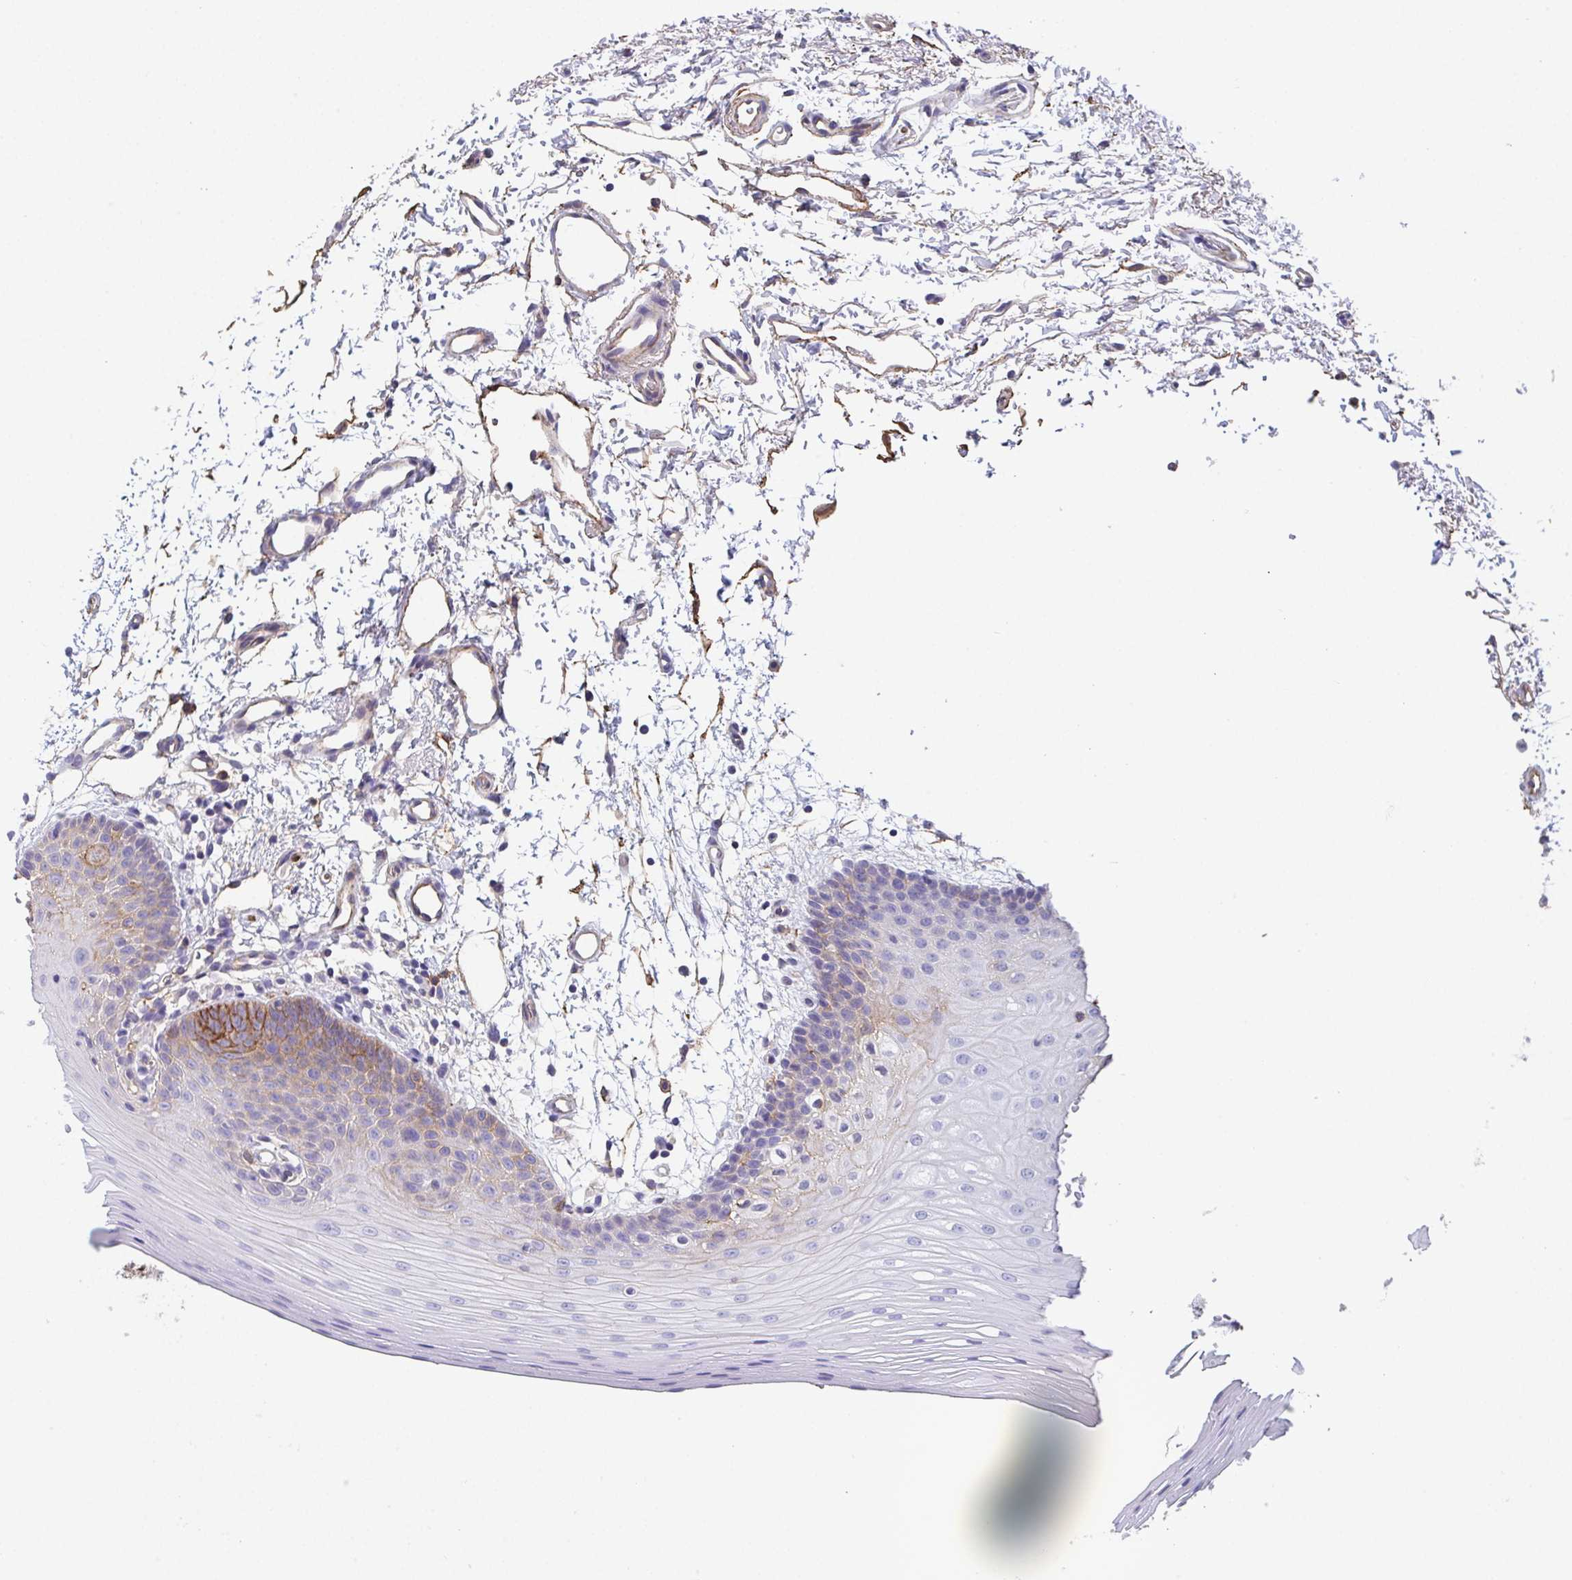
{"staining": {"intensity": "moderate", "quantity": "<25%", "location": "cytoplasmic/membranous"}, "tissue": "oral mucosa", "cell_type": "Squamous epithelial cells", "image_type": "normal", "snomed": [{"axis": "morphology", "description": "Normal tissue, NOS"}, {"axis": "topography", "description": "Oral tissue"}], "caption": "An IHC image of benign tissue is shown. Protein staining in brown labels moderate cytoplasmic/membranous positivity in oral mucosa within squamous epithelial cells.", "gene": "DBN1", "patient": {"sex": "female", "age": 81}}